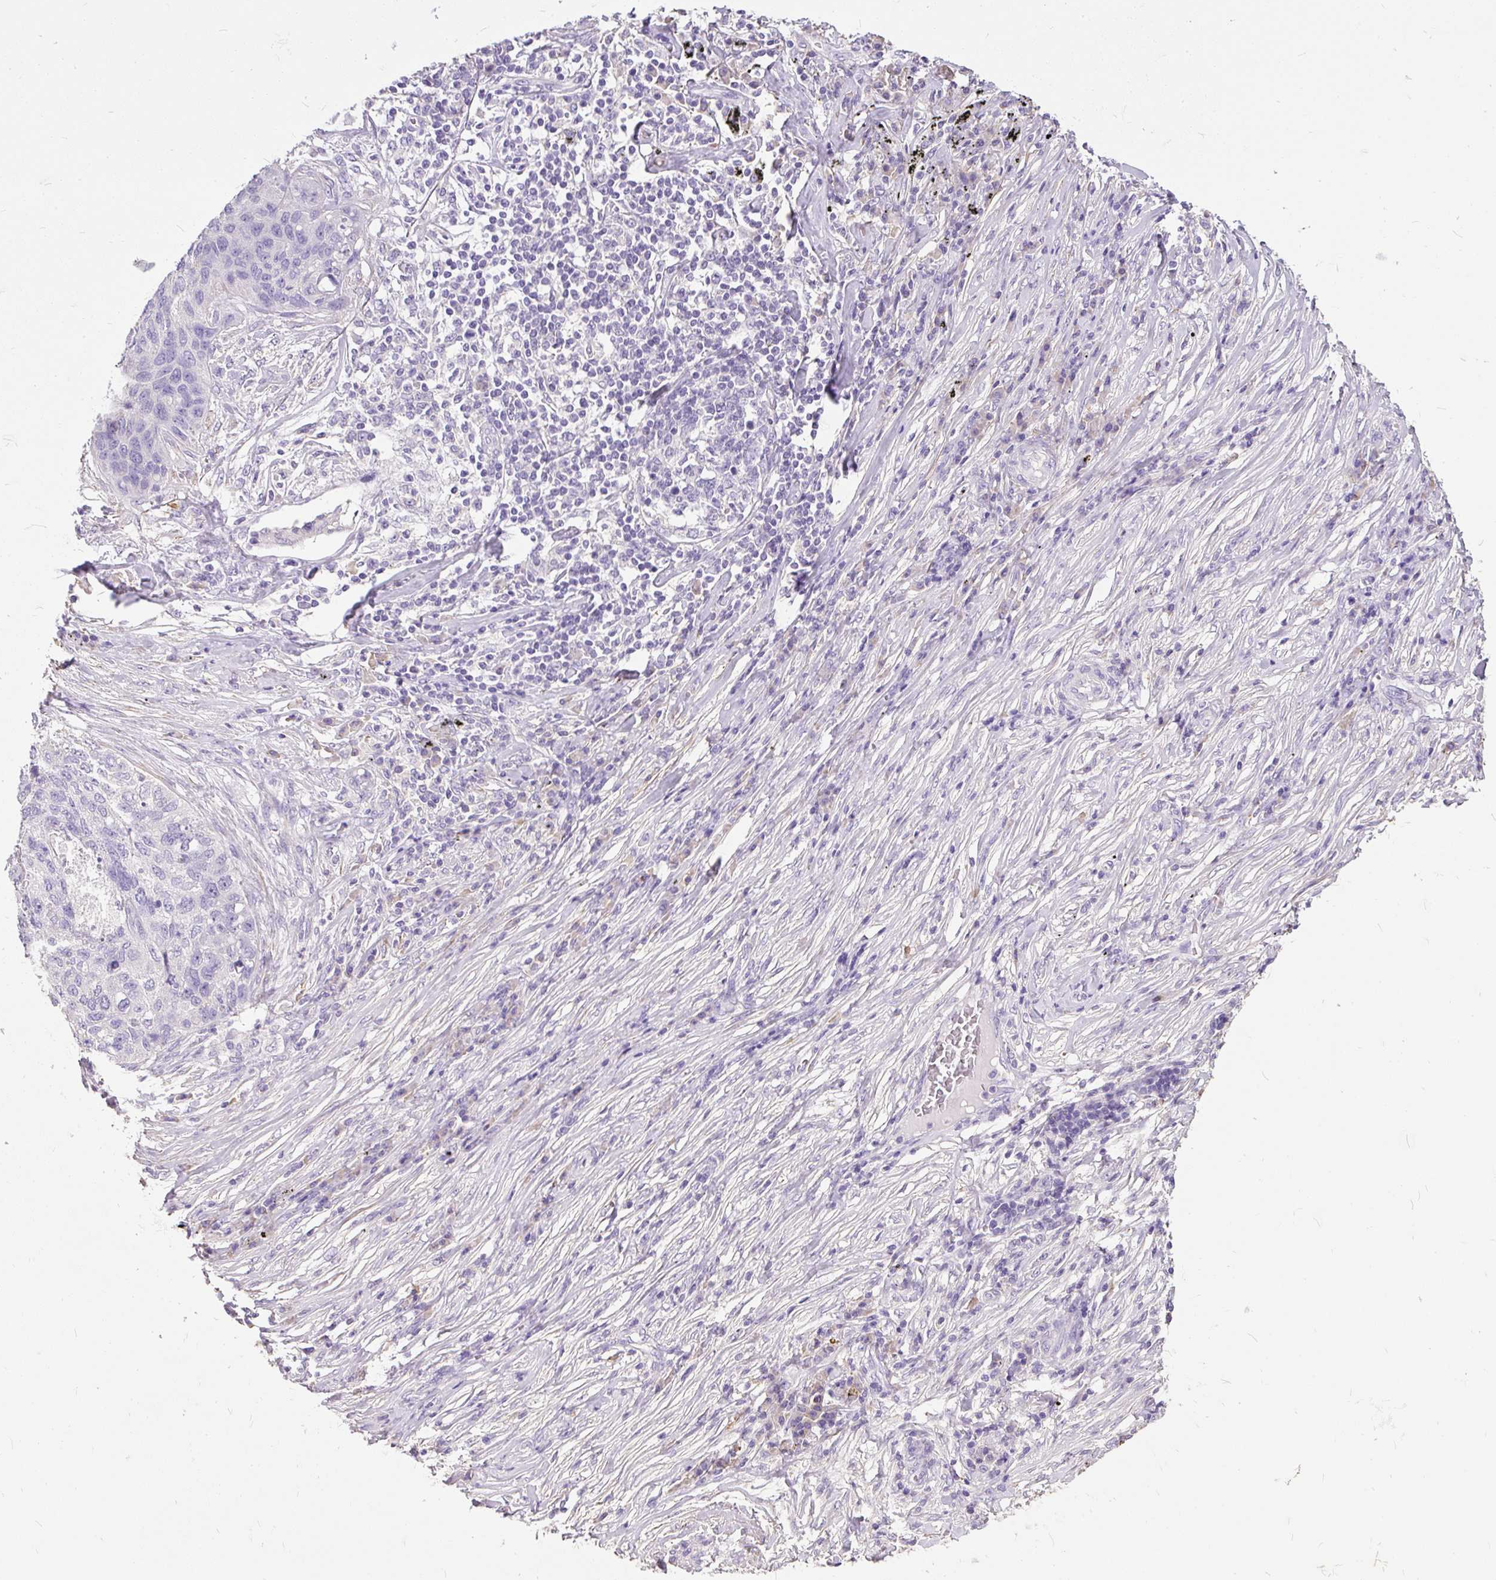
{"staining": {"intensity": "negative", "quantity": "none", "location": "none"}, "tissue": "lung cancer", "cell_type": "Tumor cells", "image_type": "cancer", "snomed": [{"axis": "morphology", "description": "Squamous cell carcinoma, NOS"}, {"axis": "topography", "description": "Lung"}], "caption": "DAB immunohistochemical staining of human squamous cell carcinoma (lung) displays no significant positivity in tumor cells.", "gene": "GBX1", "patient": {"sex": "female", "age": 63}}